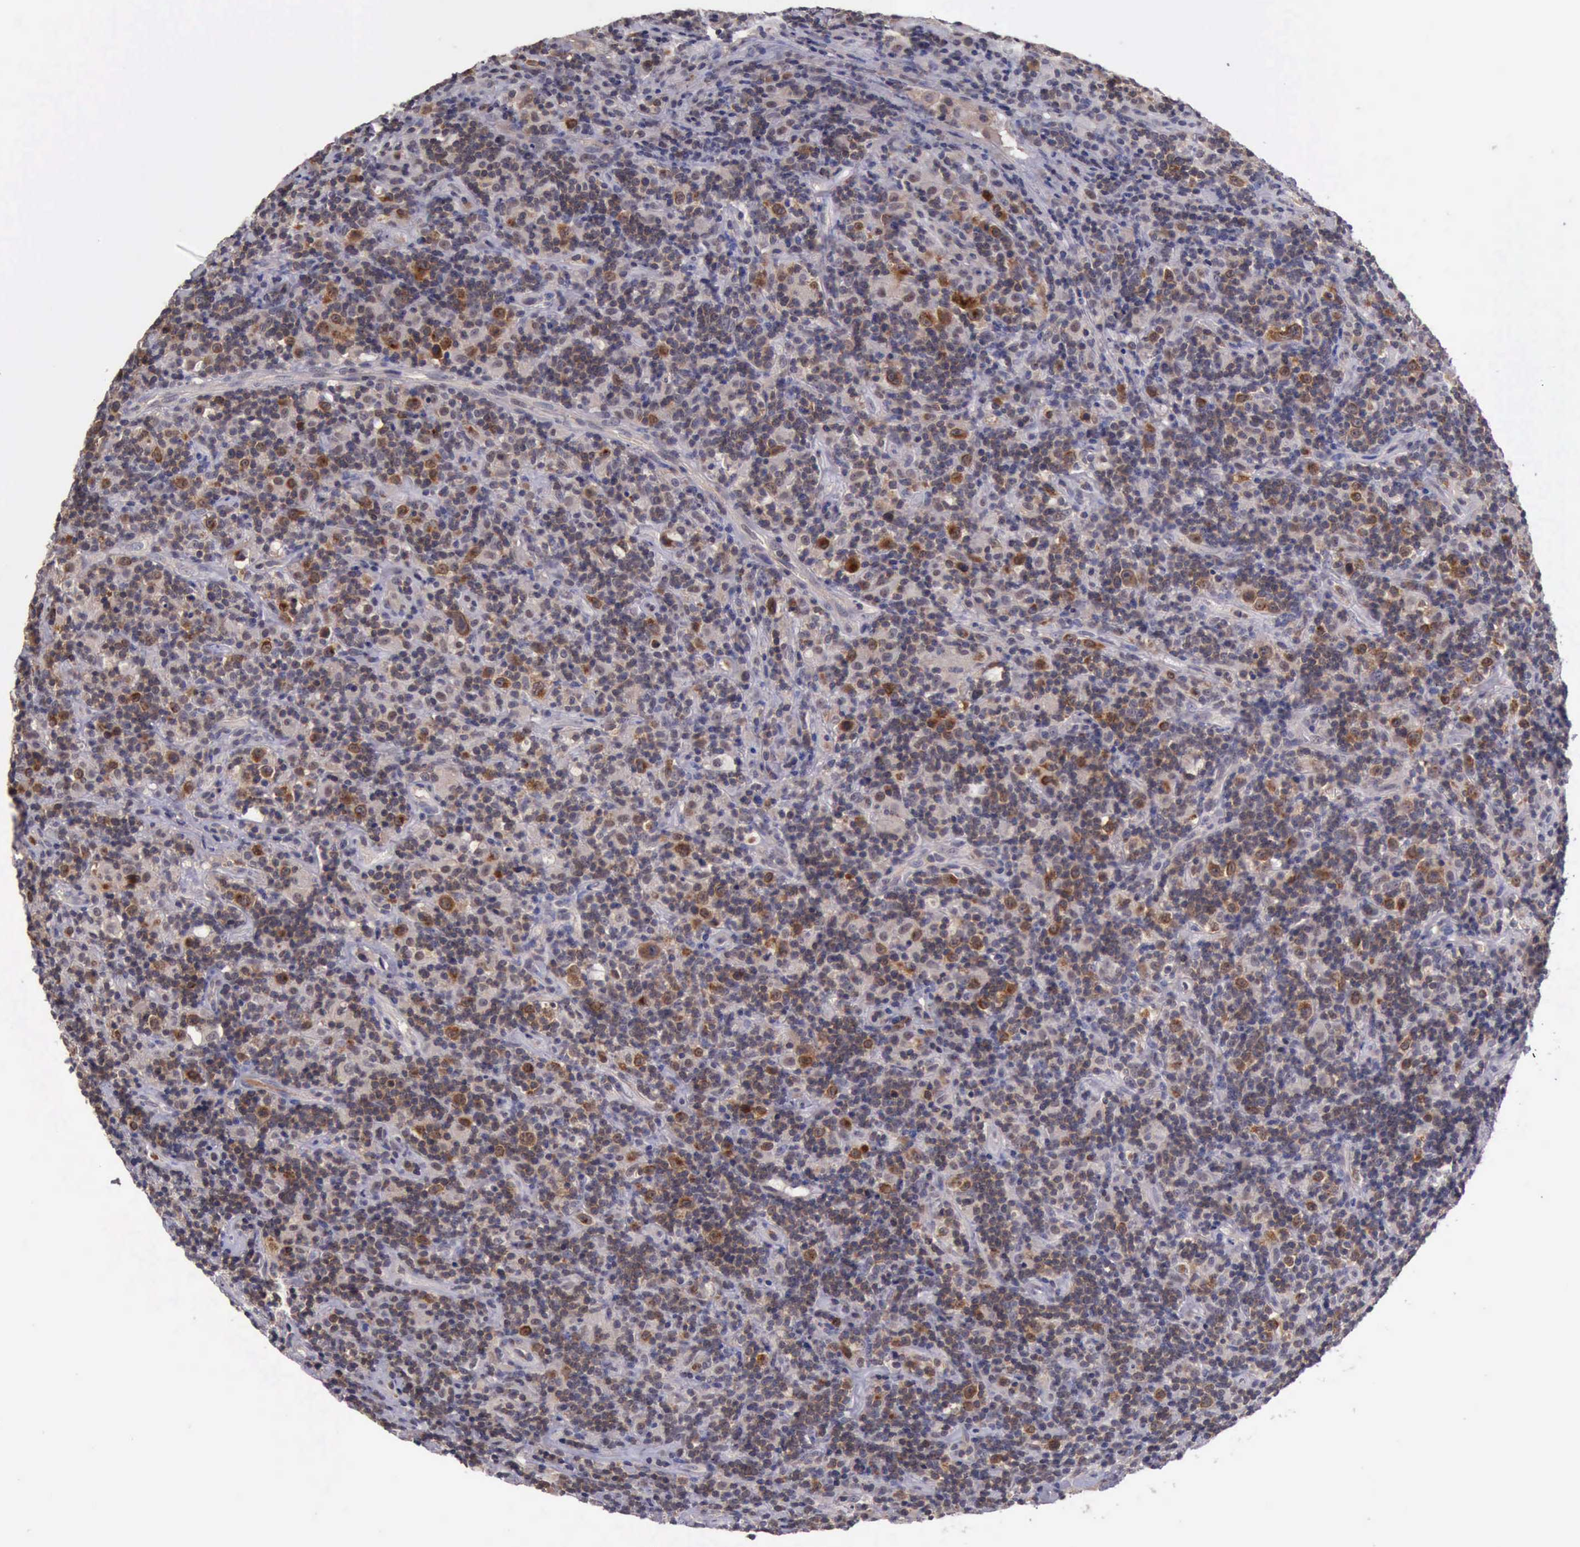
{"staining": {"intensity": "moderate", "quantity": "<25%", "location": "cytoplasmic/membranous"}, "tissue": "lymphoma", "cell_type": "Tumor cells", "image_type": "cancer", "snomed": [{"axis": "morphology", "description": "Hodgkin's disease, NOS"}, {"axis": "topography", "description": "Lymph node"}], "caption": "This micrograph reveals IHC staining of human lymphoma, with low moderate cytoplasmic/membranous positivity in about <25% of tumor cells.", "gene": "RAB39B", "patient": {"sex": "male", "age": 46}}